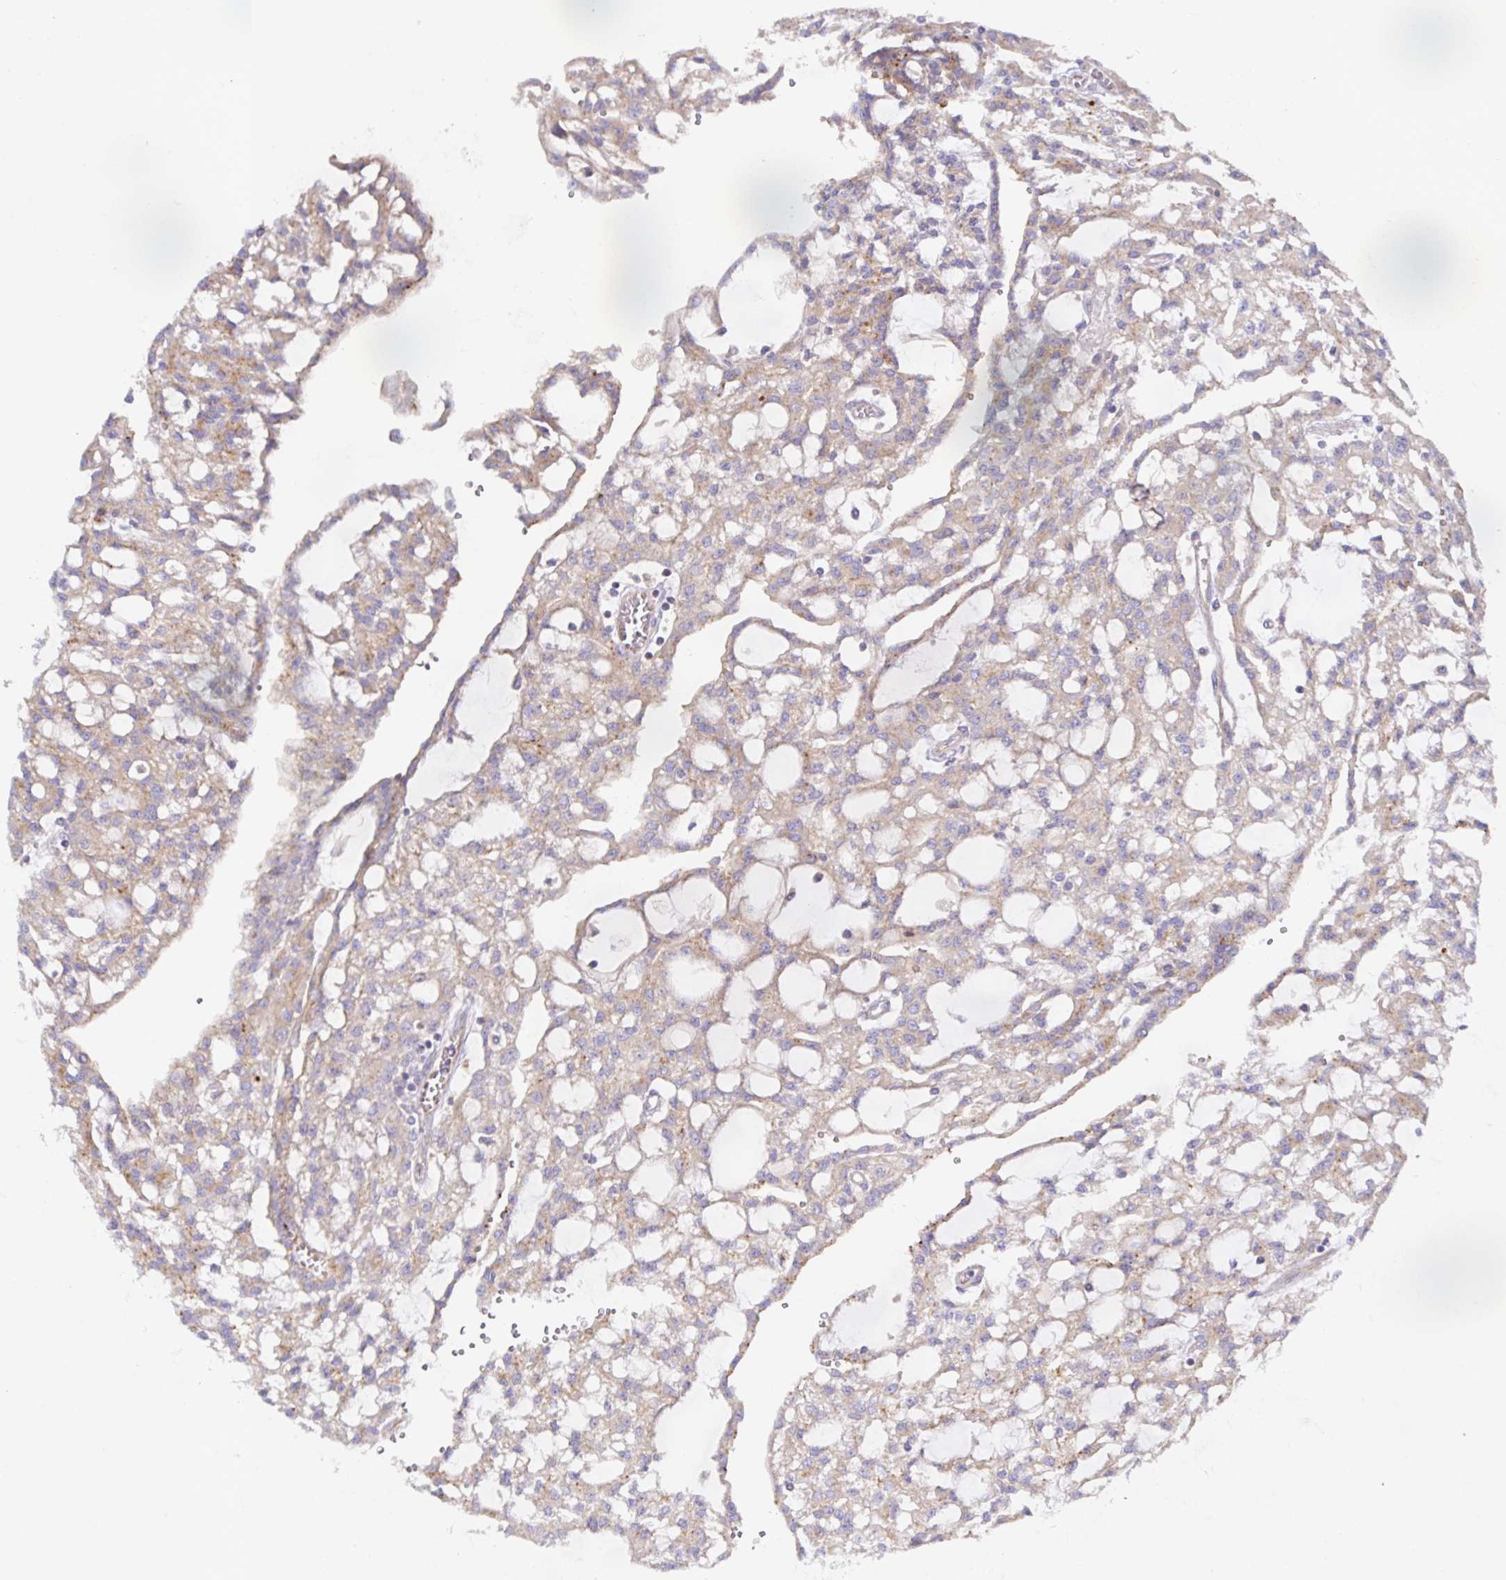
{"staining": {"intensity": "weak", "quantity": ">75%", "location": "cytoplasmic/membranous"}, "tissue": "renal cancer", "cell_type": "Tumor cells", "image_type": "cancer", "snomed": [{"axis": "morphology", "description": "Adenocarcinoma, NOS"}, {"axis": "topography", "description": "Kidney"}], "caption": "Immunohistochemical staining of renal cancer demonstrates low levels of weak cytoplasmic/membranous staining in approximately >75% of tumor cells. The protein is stained brown, and the nuclei are stained in blue (DAB (3,3'-diaminobenzidine) IHC with brightfield microscopy, high magnification).", "gene": "METTL22", "patient": {"sex": "male", "age": 63}}